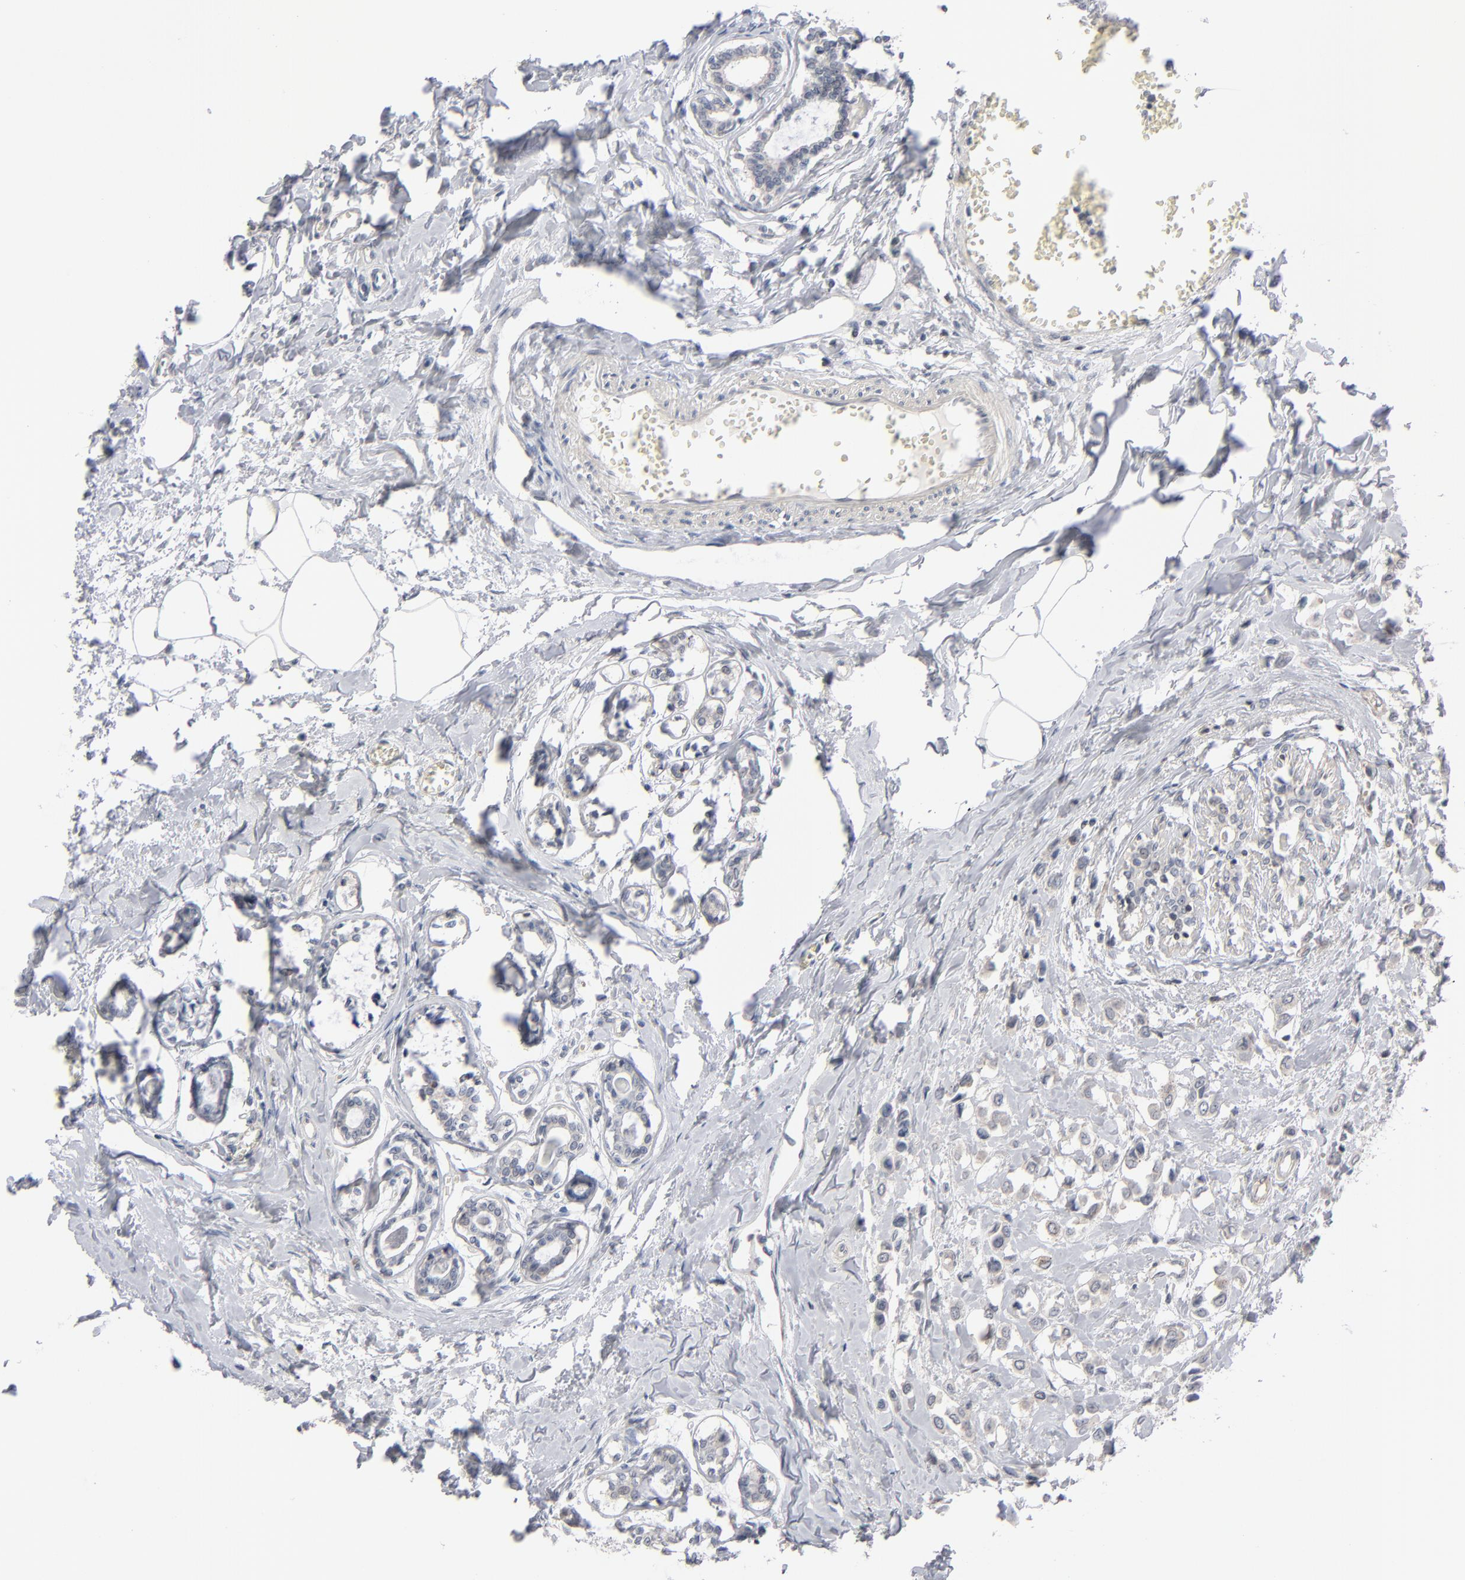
{"staining": {"intensity": "negative", "quantity": "none", "location": "none"}, "tissue": "breast cancer", "cell_type": "Tumor cells", "image_type": "cancer", "snomed": [{"axis": "morphology", "description": "Lobular carcinoma"}, {"axis": "topography", "description": "Breast"}], "caption": "The image displays no significant positivity in tumor cells of breast cancer. The staining was performed using DAB (3,3'-diaminobenzidine) to visualize the protein expression in brown, while the nuclei were stained in blue with hematoxylin (Magnification: 20x).", "gene": "STAT4", "patient": {"sex": "female", "age": 51}}